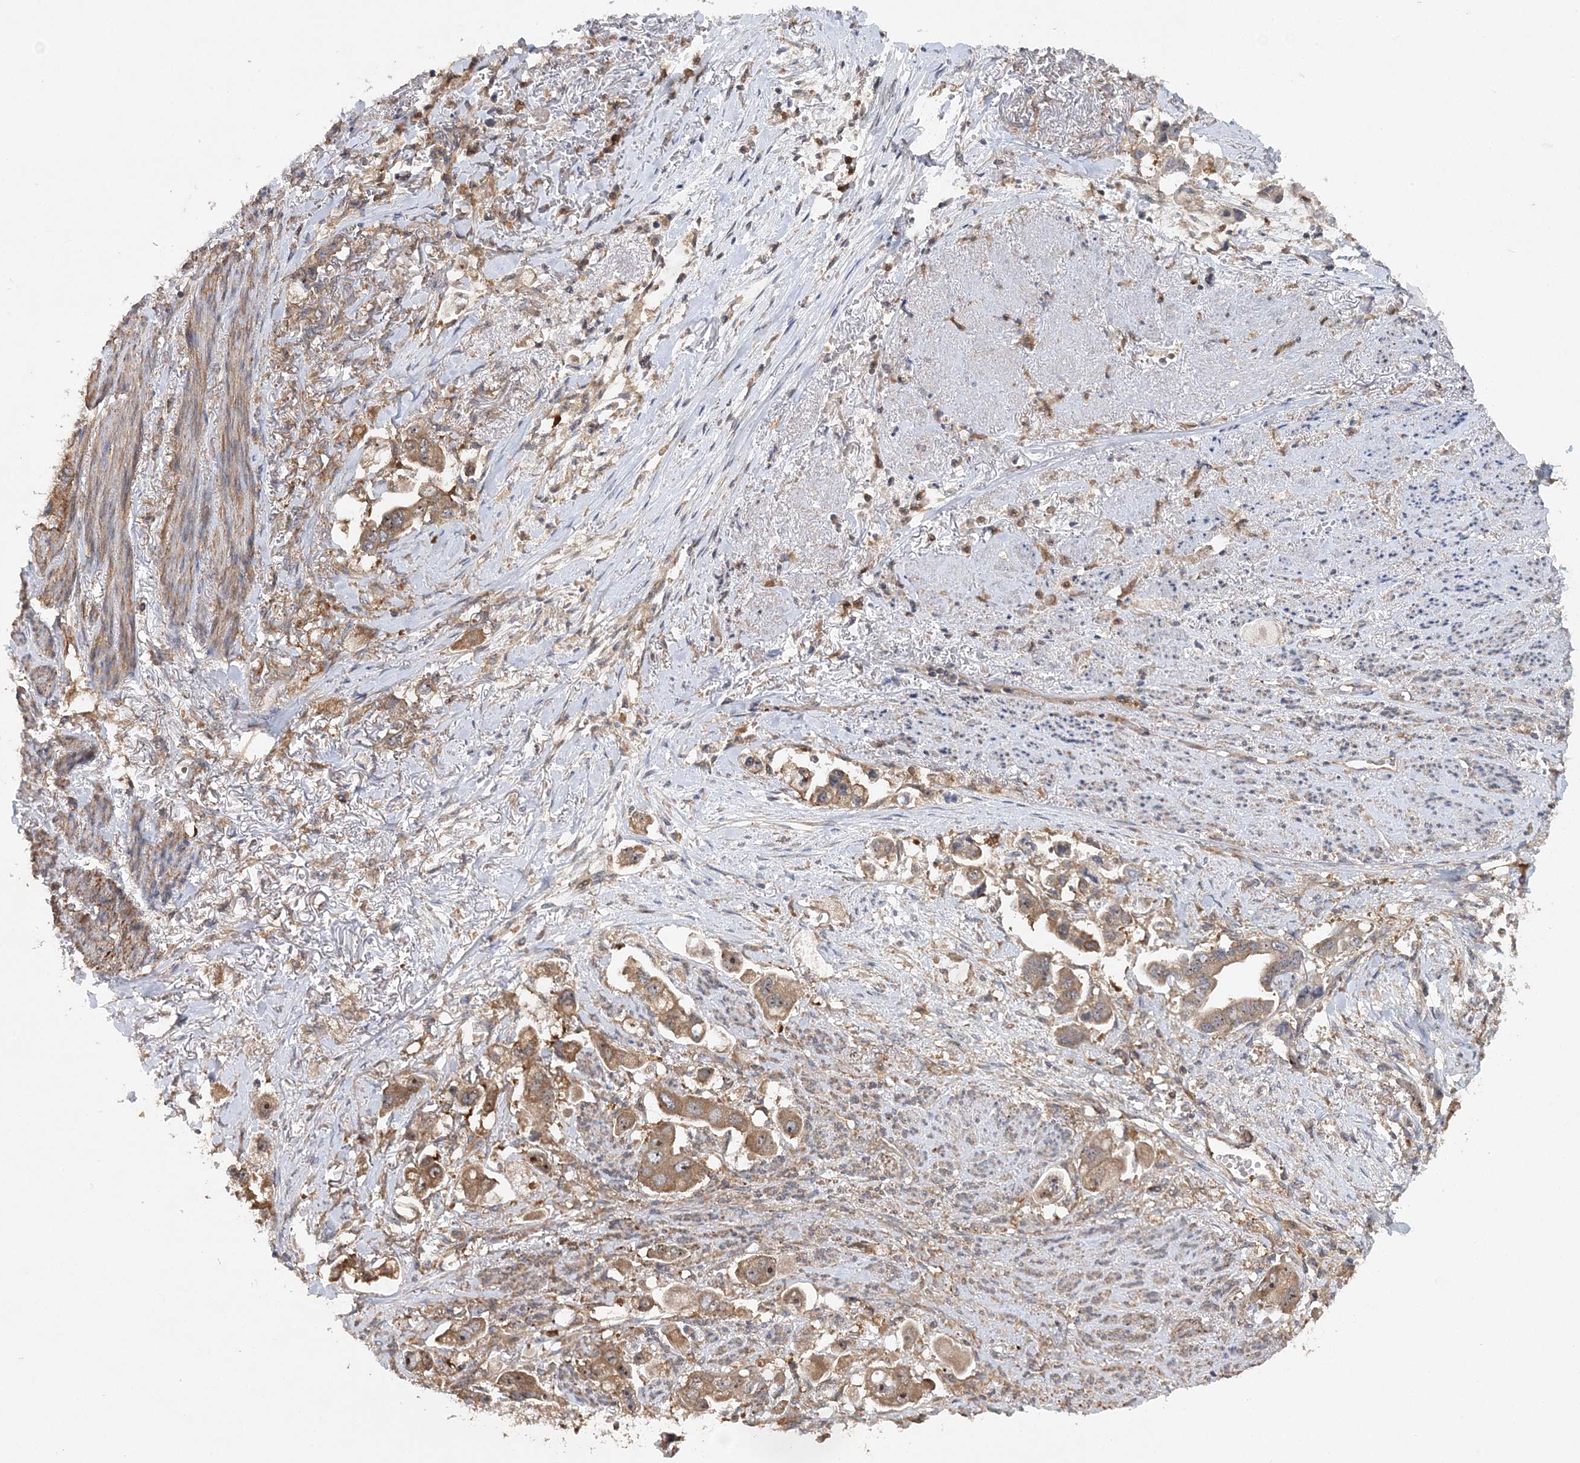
{"staining": {"intensity": "moderate", "quantity": ">75%", "location": "cytoplasmic/membranous,nuclear"}, "tissue": "stomach cancer", "cell_type": "Tumor cells", "image_type": "cancer", "snomed": [{"axis": "morphology", "description": "Adenocarcinoma, NOS"}, {"axis": "topography", "description": "Stomach"}], "caption": "Approximately >75% of tumor cells in human adenocarcinoma (stomach) demonstrate moderate cytoplasmic/membranous and nuclear protein staining as visualized by brown immunohistochemical staining.", "gene": "ACAP2", "patient": {"sex": "male", "age": 62}}